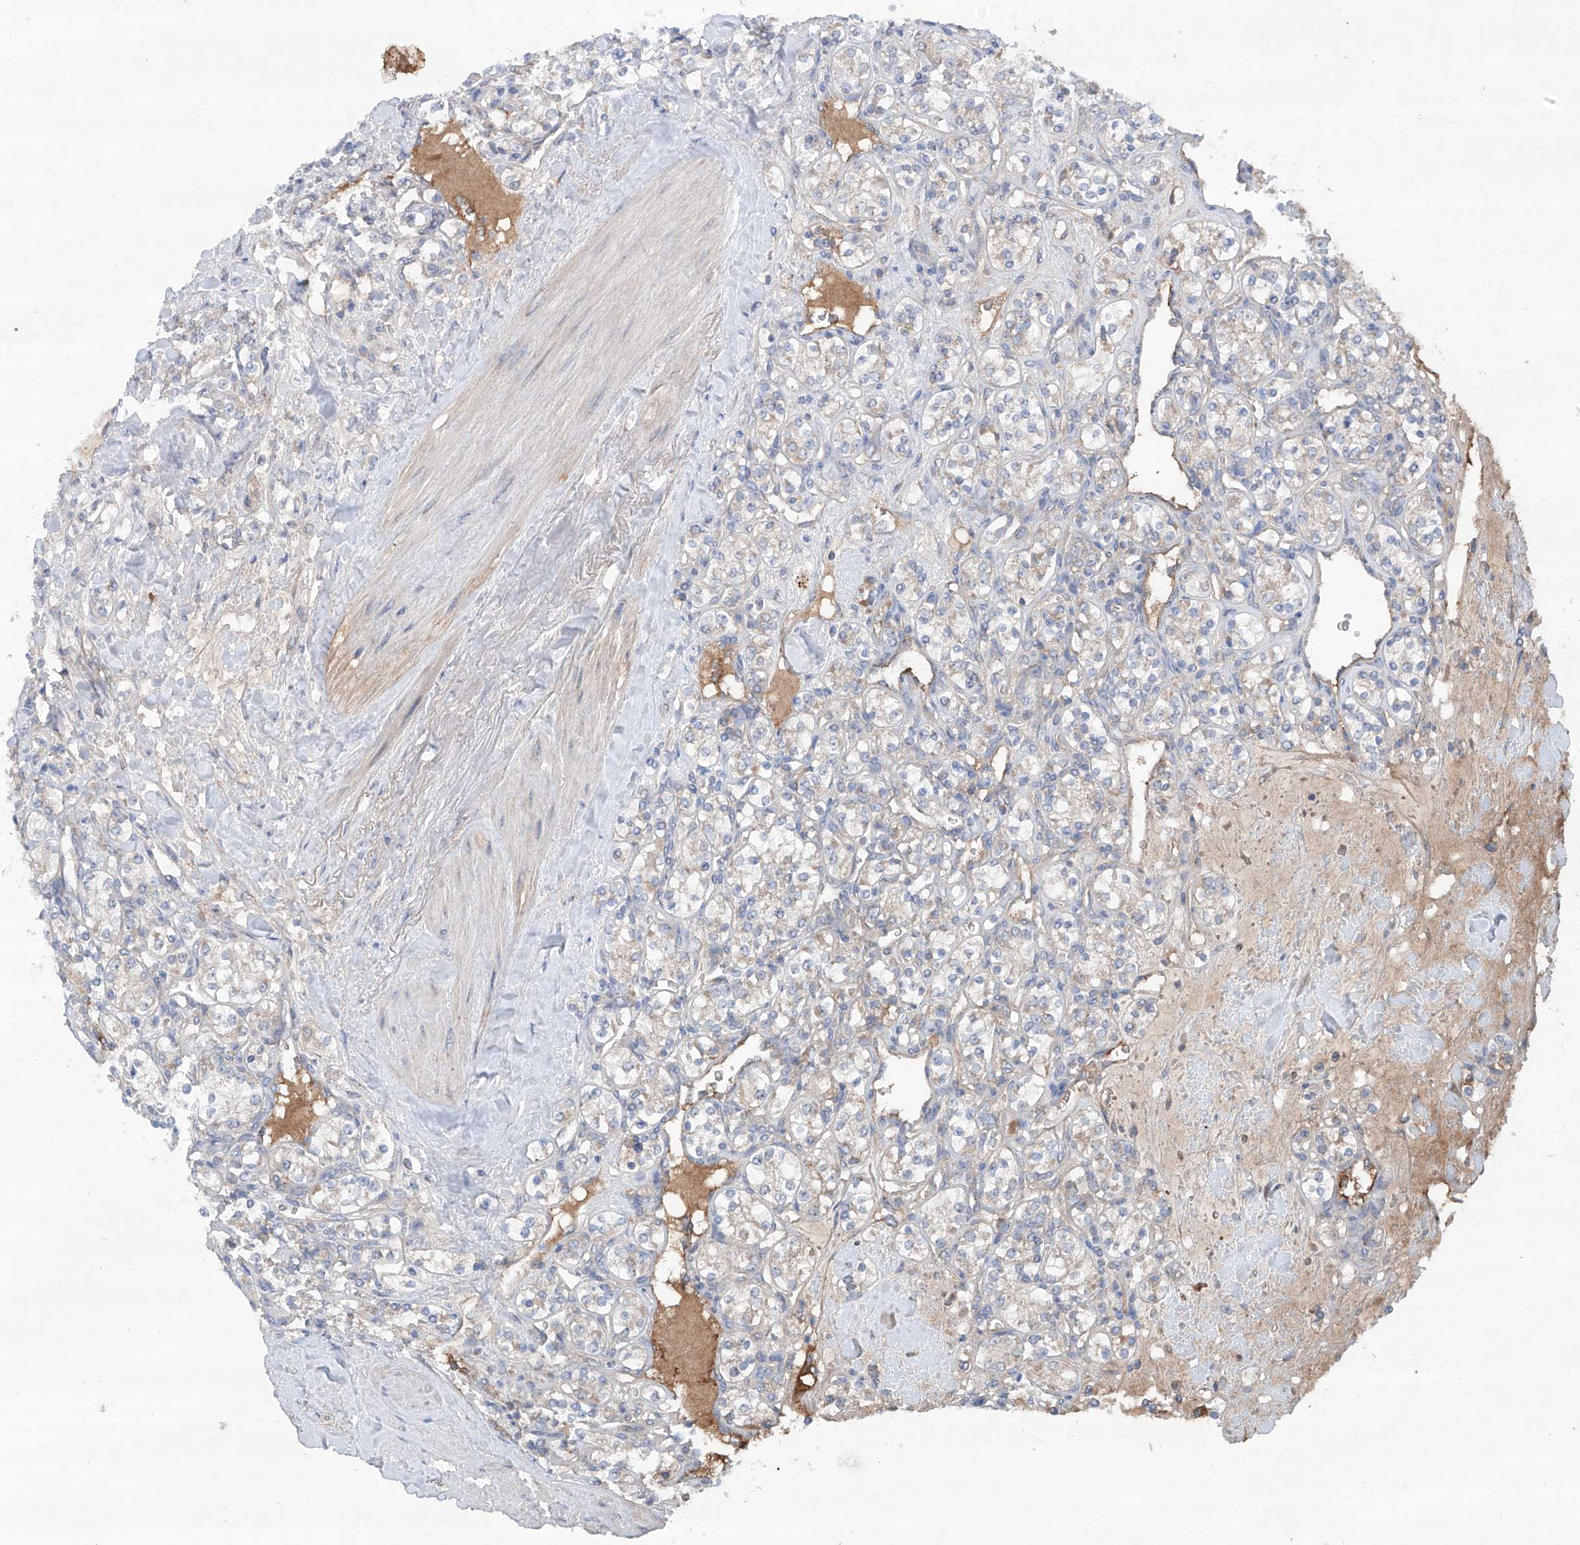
{"staining": {"intensity": "weak", "quantity": "<25%", "location": "cytoplasmic/membranous"}, "tissue": "renal cancer", "cell_type": "Tumor cells", "image_type": "cancer", "snomed": [{"axis": "morphology", "description": "Adenocarcinoma, NOS"}, {"axis": "topography", "description": "Kidney"}], "caption": "A high-resolution micrograph shows IHC staining of adenocarcinoma (renal), which shows no significant staining in tumor cells.", "gene": "SIX4", "patient": {"sex": "male", "age": 77}}